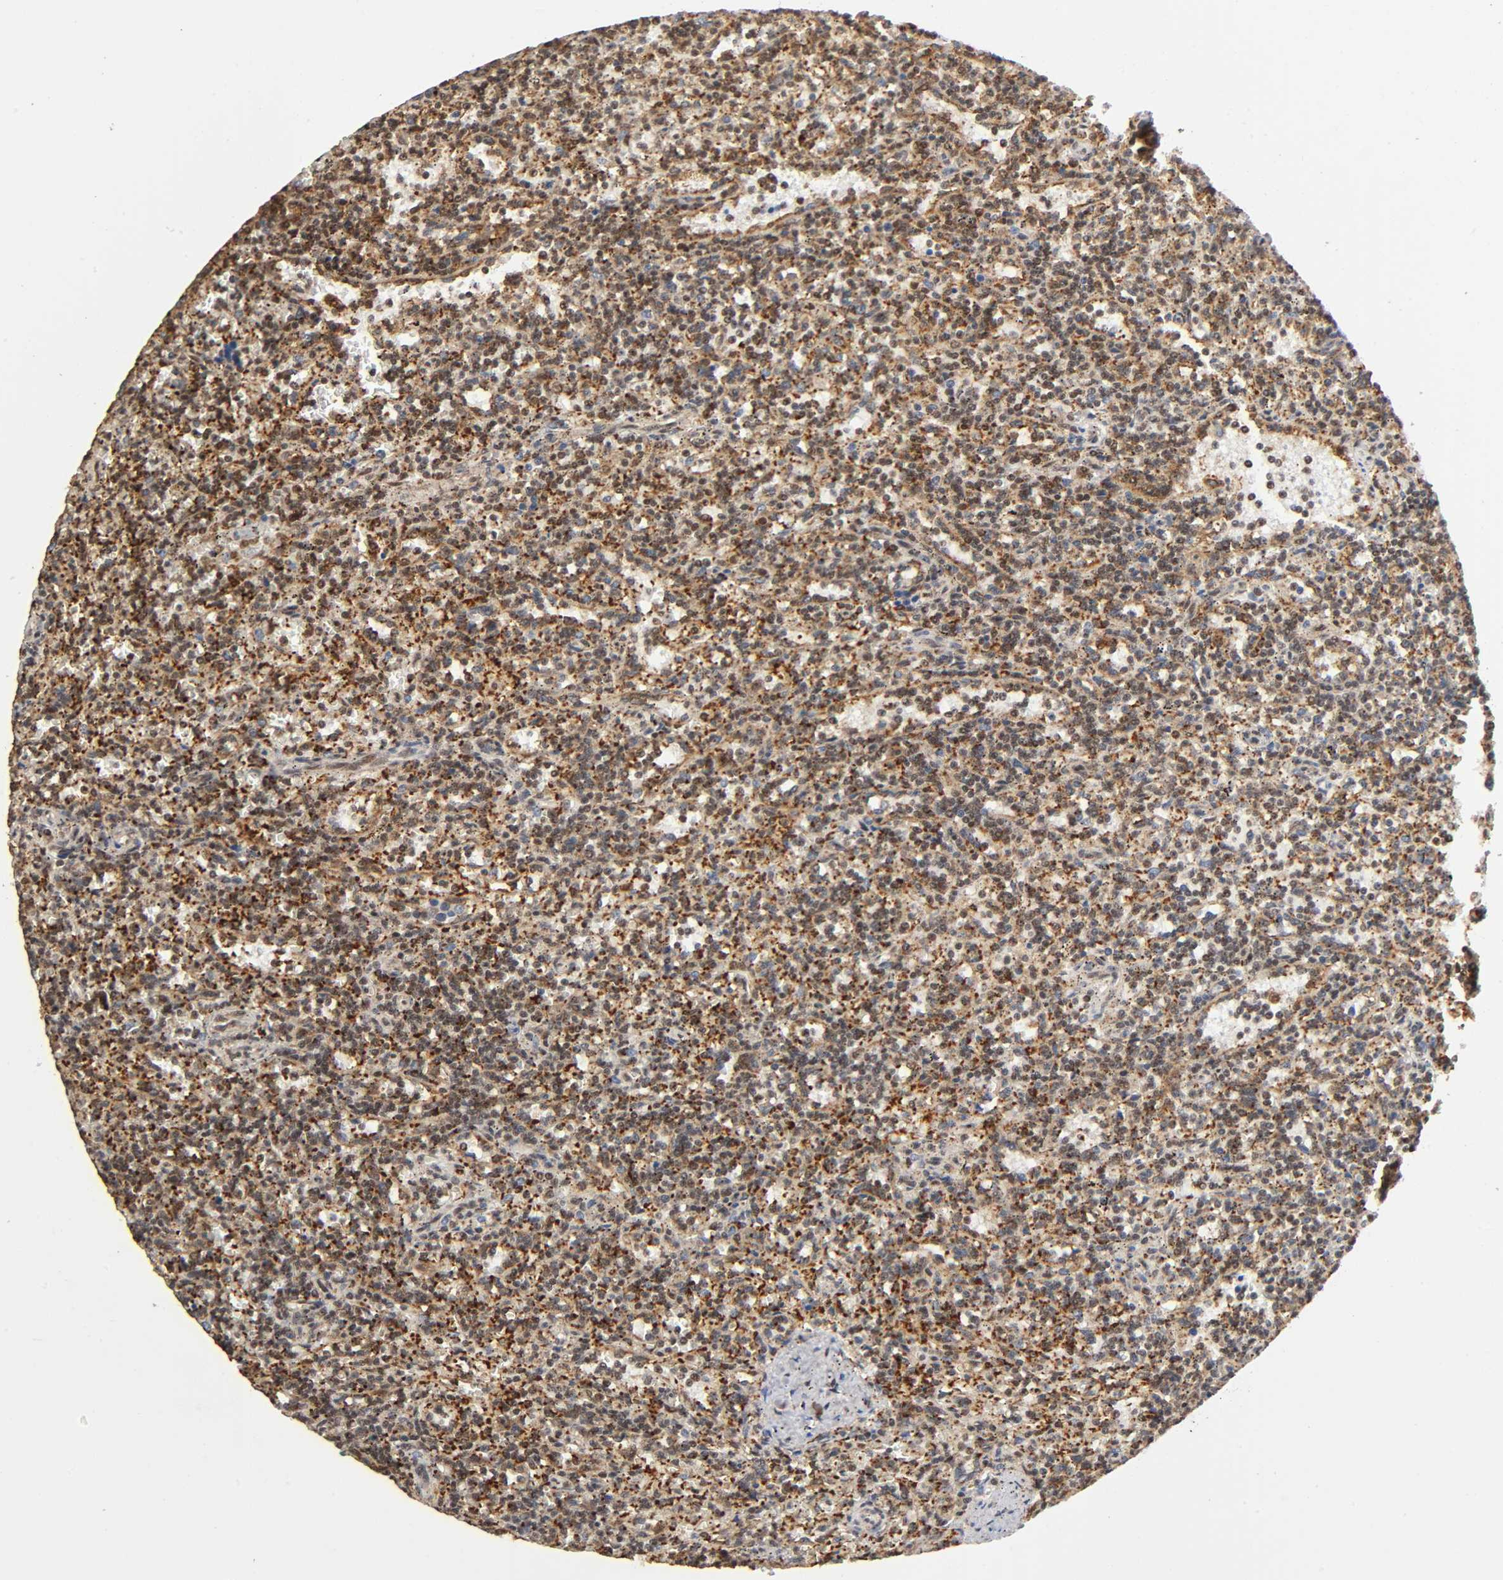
{"staining": {"intensity": "moderate", "quantity": ">75%", "location": "nuclear"}, "tissue": "lymphoma", "cell_type": "Tumor cells", "image_type": "cancer", "snomed": [{"axis": "morphology", "description": "Malignant lymphoma, non-Hodgkin's type, Low grade"}, {"axis": "topography", "description": "Spleen"}], "caption": "Malignant lymphoma, non-Hodgkin's type (low-grade) stained with DAB immunohistochemistry (IHC) reveals medium levels of moderate nuclear positivity in about >75% of tumor cells.", "gene": "RNF122", "patient": {"sex": "male", "age": 73}}